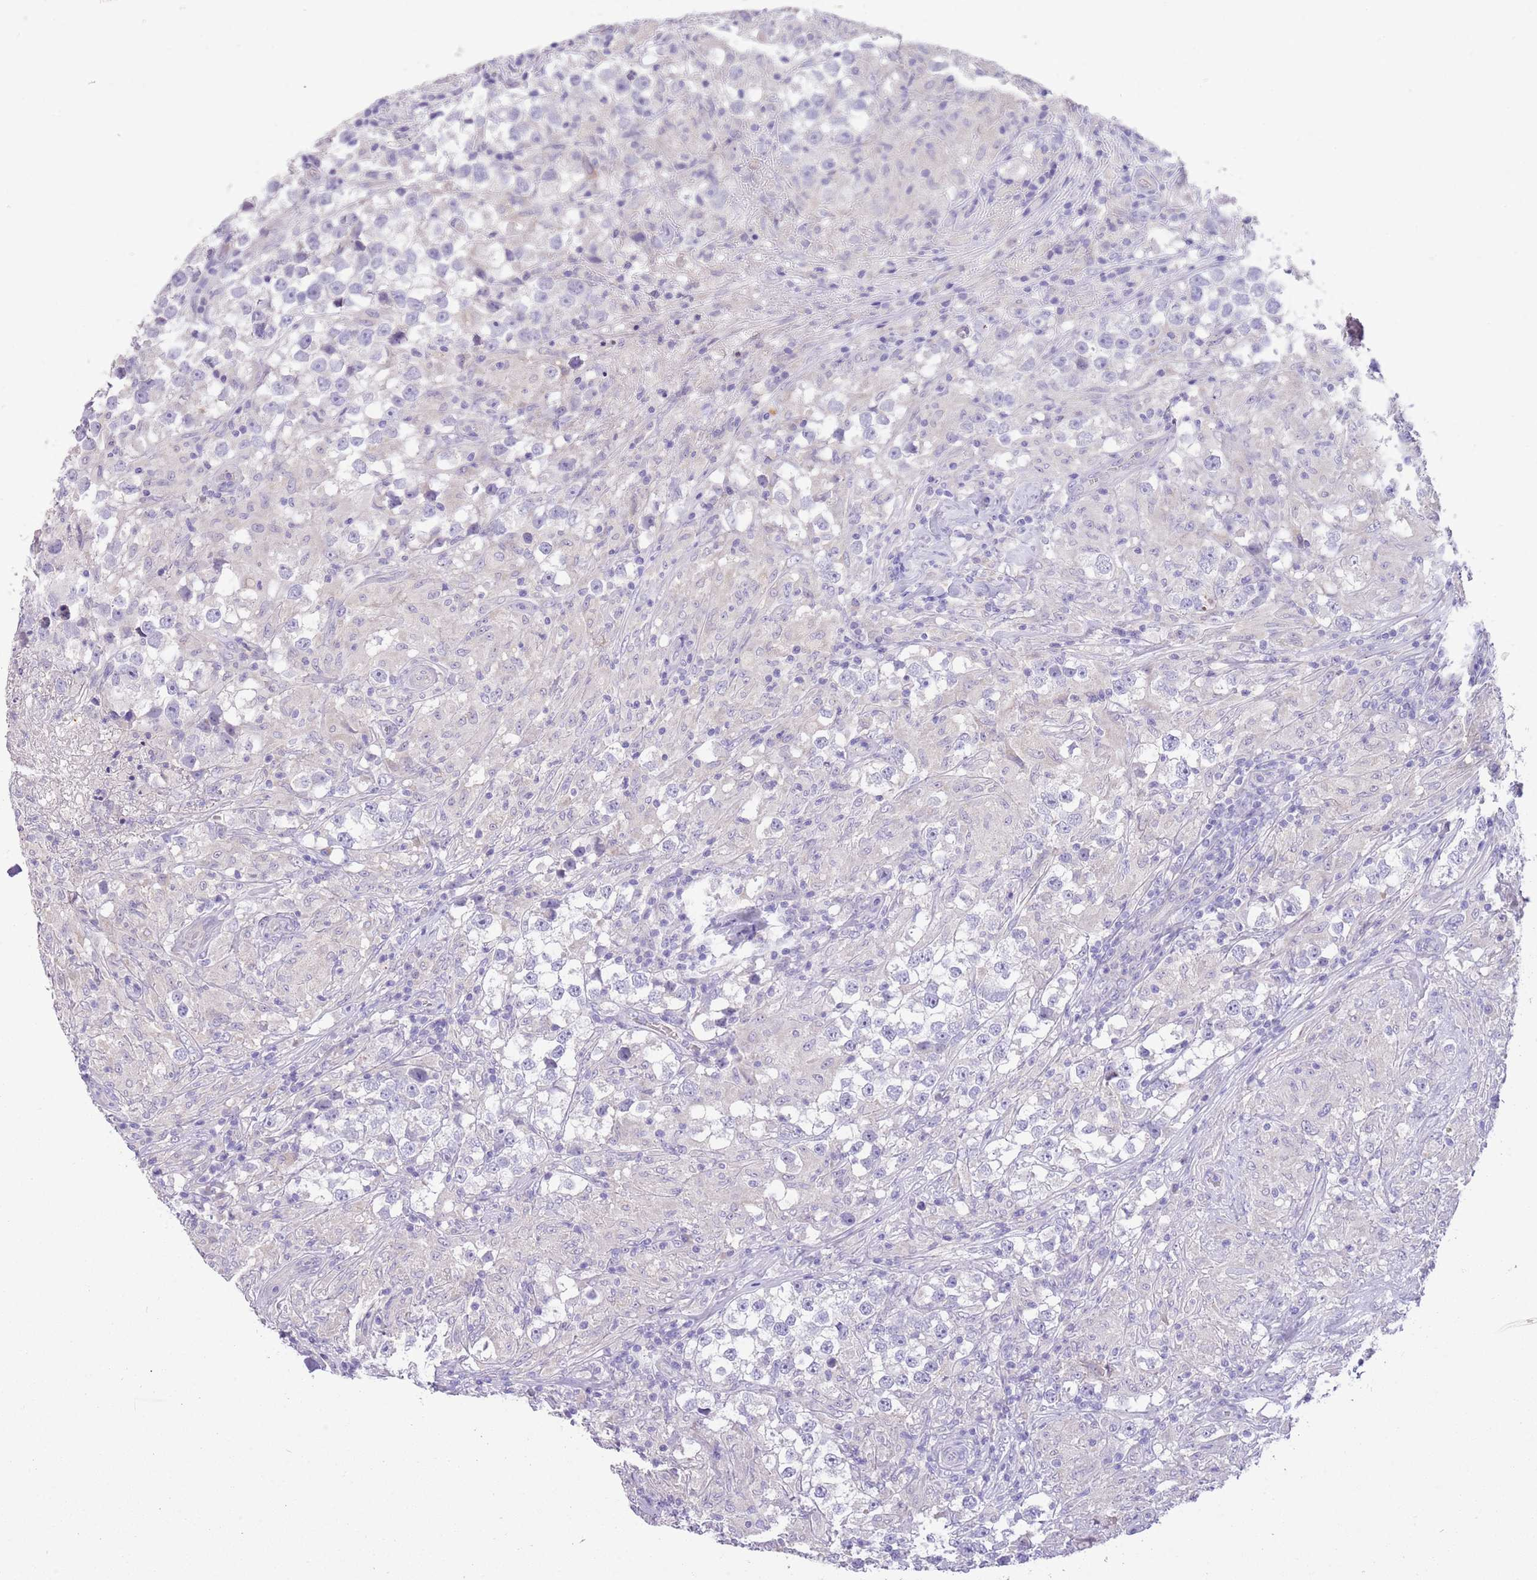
{"staining": {"intensity": "negative", "quantity": "none", "location": "none"}, "tissue": "testis cancer", "cell_type": "Tumor cells", "image_type": "cancer", "snomed": [{"axis": "morphology", "description": "Seminoma, NOS"}, {"axis": "topography", "description": "Testis"}], "caption": "This image is of testis seminoma stained with IHC to label a protein in brown with the nuclei are counter-stained blue. There is no staining in tumor cells. (Stains: DAB immunohistochemistry with hematoxylin counter stain, Microscopy: brightfield microscopy at high magnification).", "gene": "SFTPA1", "patient": {"sex": "male", "age": 46}}